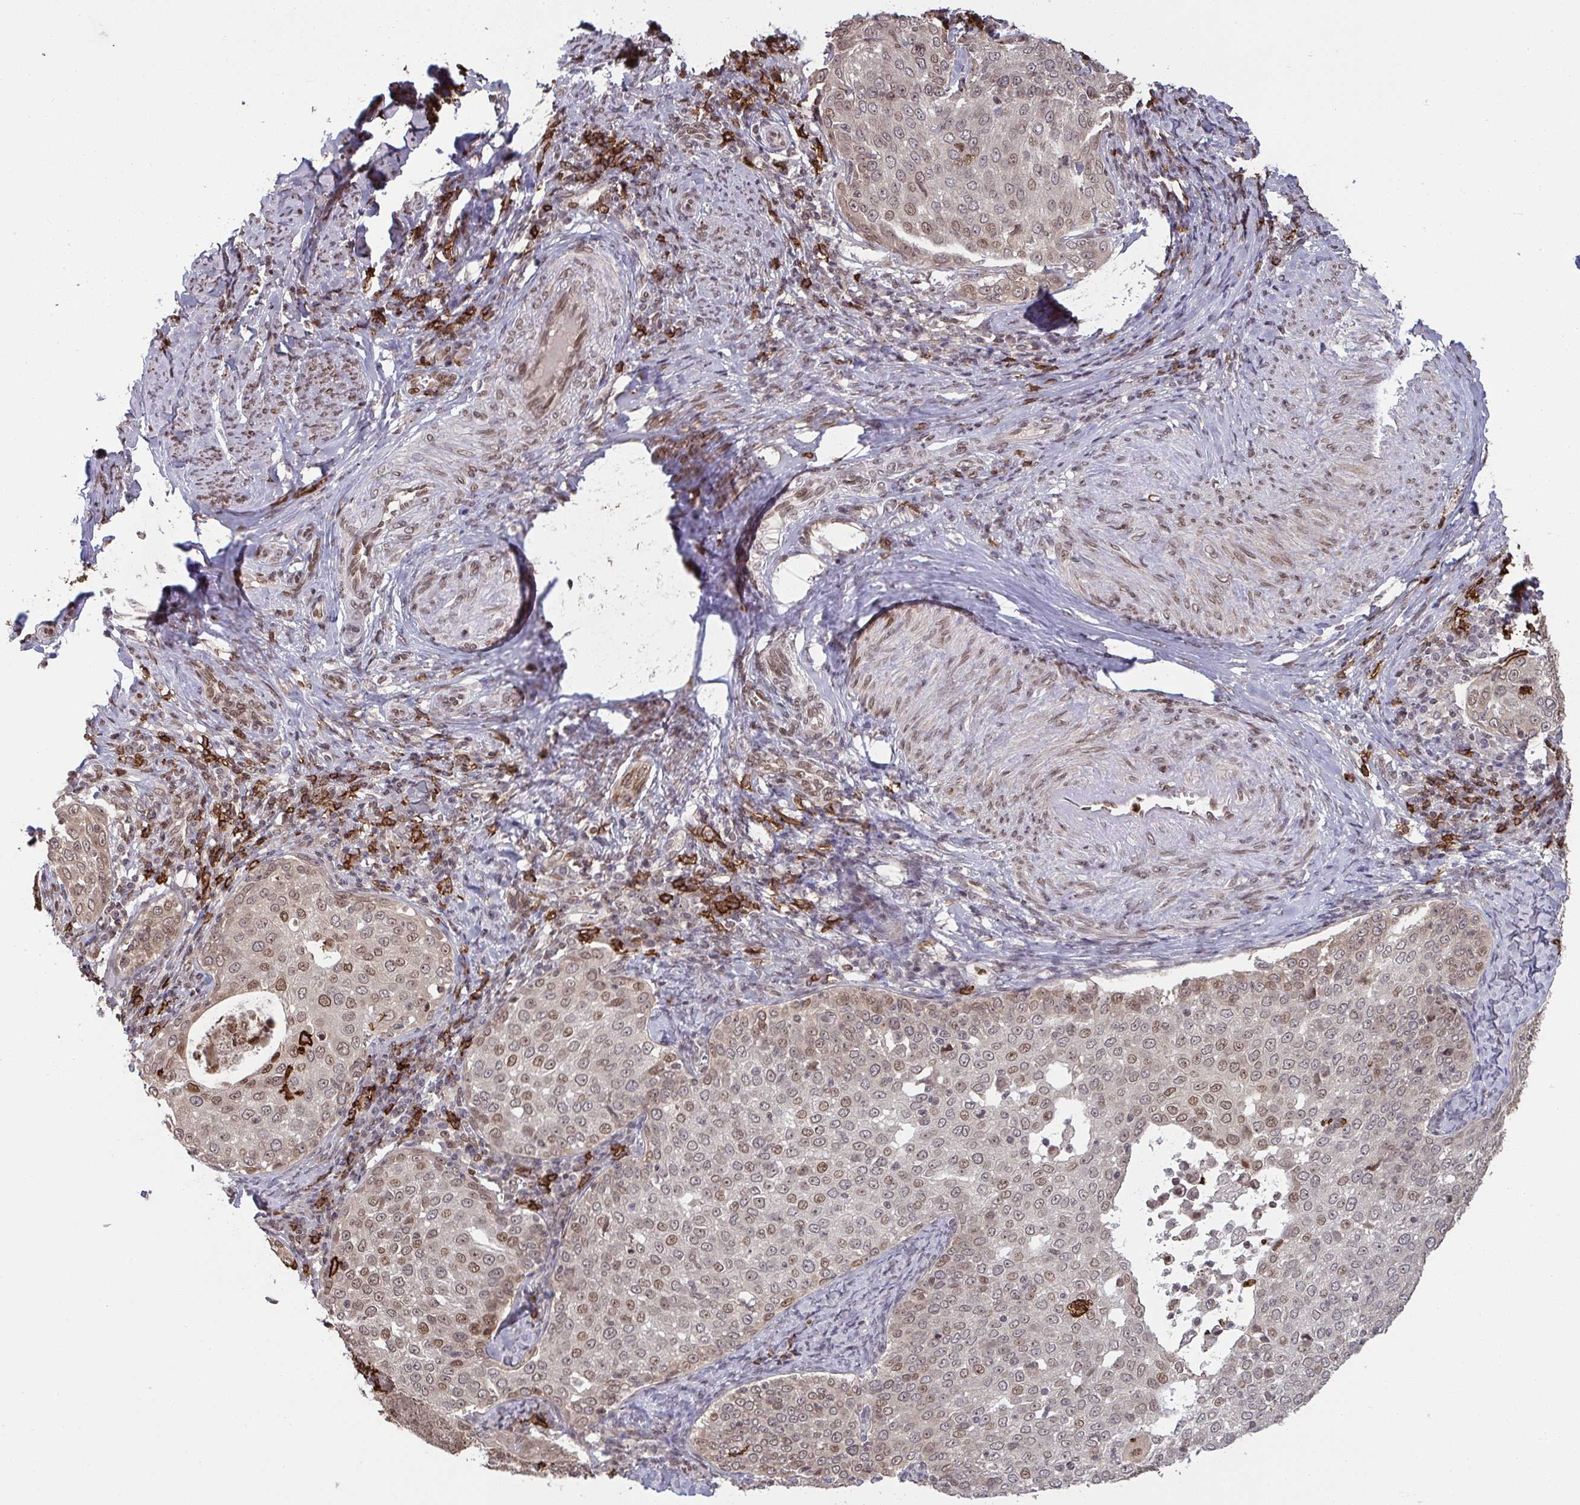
{"staining": {"intensity": "weak", "quantity": "25%-75%", "location": "nuclear"}, "tissue": "cervical cancer", "cell_type": "Tumor cells", "image_type": "cancer", "snomed": [{"axis": "morphology", "description": "Squamous cell carcinoma, NOS"}, {"axis": "topography", "description": "Cervix"}], "caption": "Immunohistochemistry histopathology image of human cervical squamous cell carcinoma stained for a protein (brown), which exhibits low levels of weak nuclear positivity in approximately 25%-75% of tumor cells.", "gene": "UXT", "patient": {"sex": "female", "age": 57}}